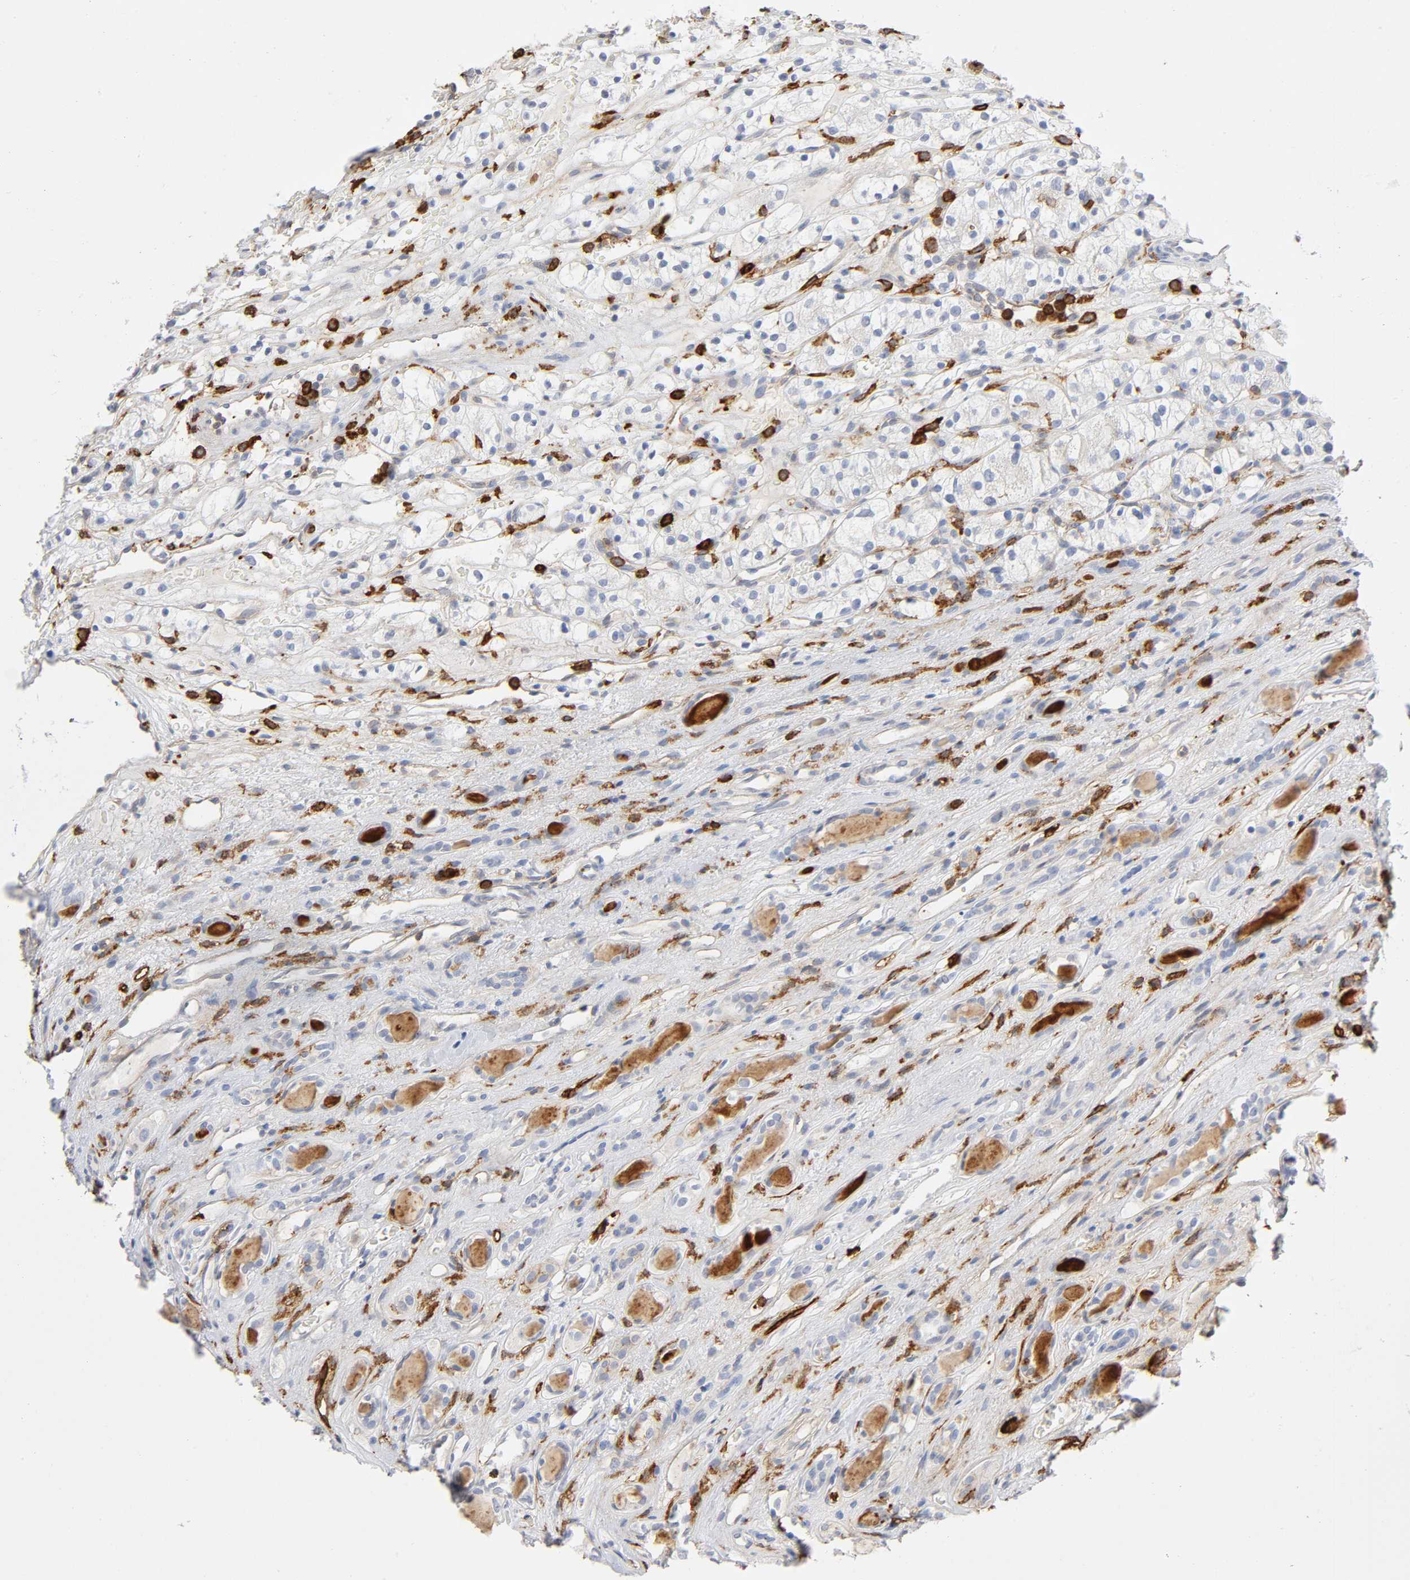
{"staining": {"intensity": "negative", "quantity": "none", "location": "none"}, "tissue": "renal cancer", "cell_type": "Tumor cells", "image_type": "cancer", "snomed": [{"axis": "morphology", "description": "Adenocarcinoma, NOS"}, {"axis": "topography", "description": "Kidney"}], "caption": "This is an immunohistochemistry (IHC) histopathology image of human renal cancer. There is no staining in tumor cells.", "gene": "LYN", "patient": {"sex": "female", "age": 60}}